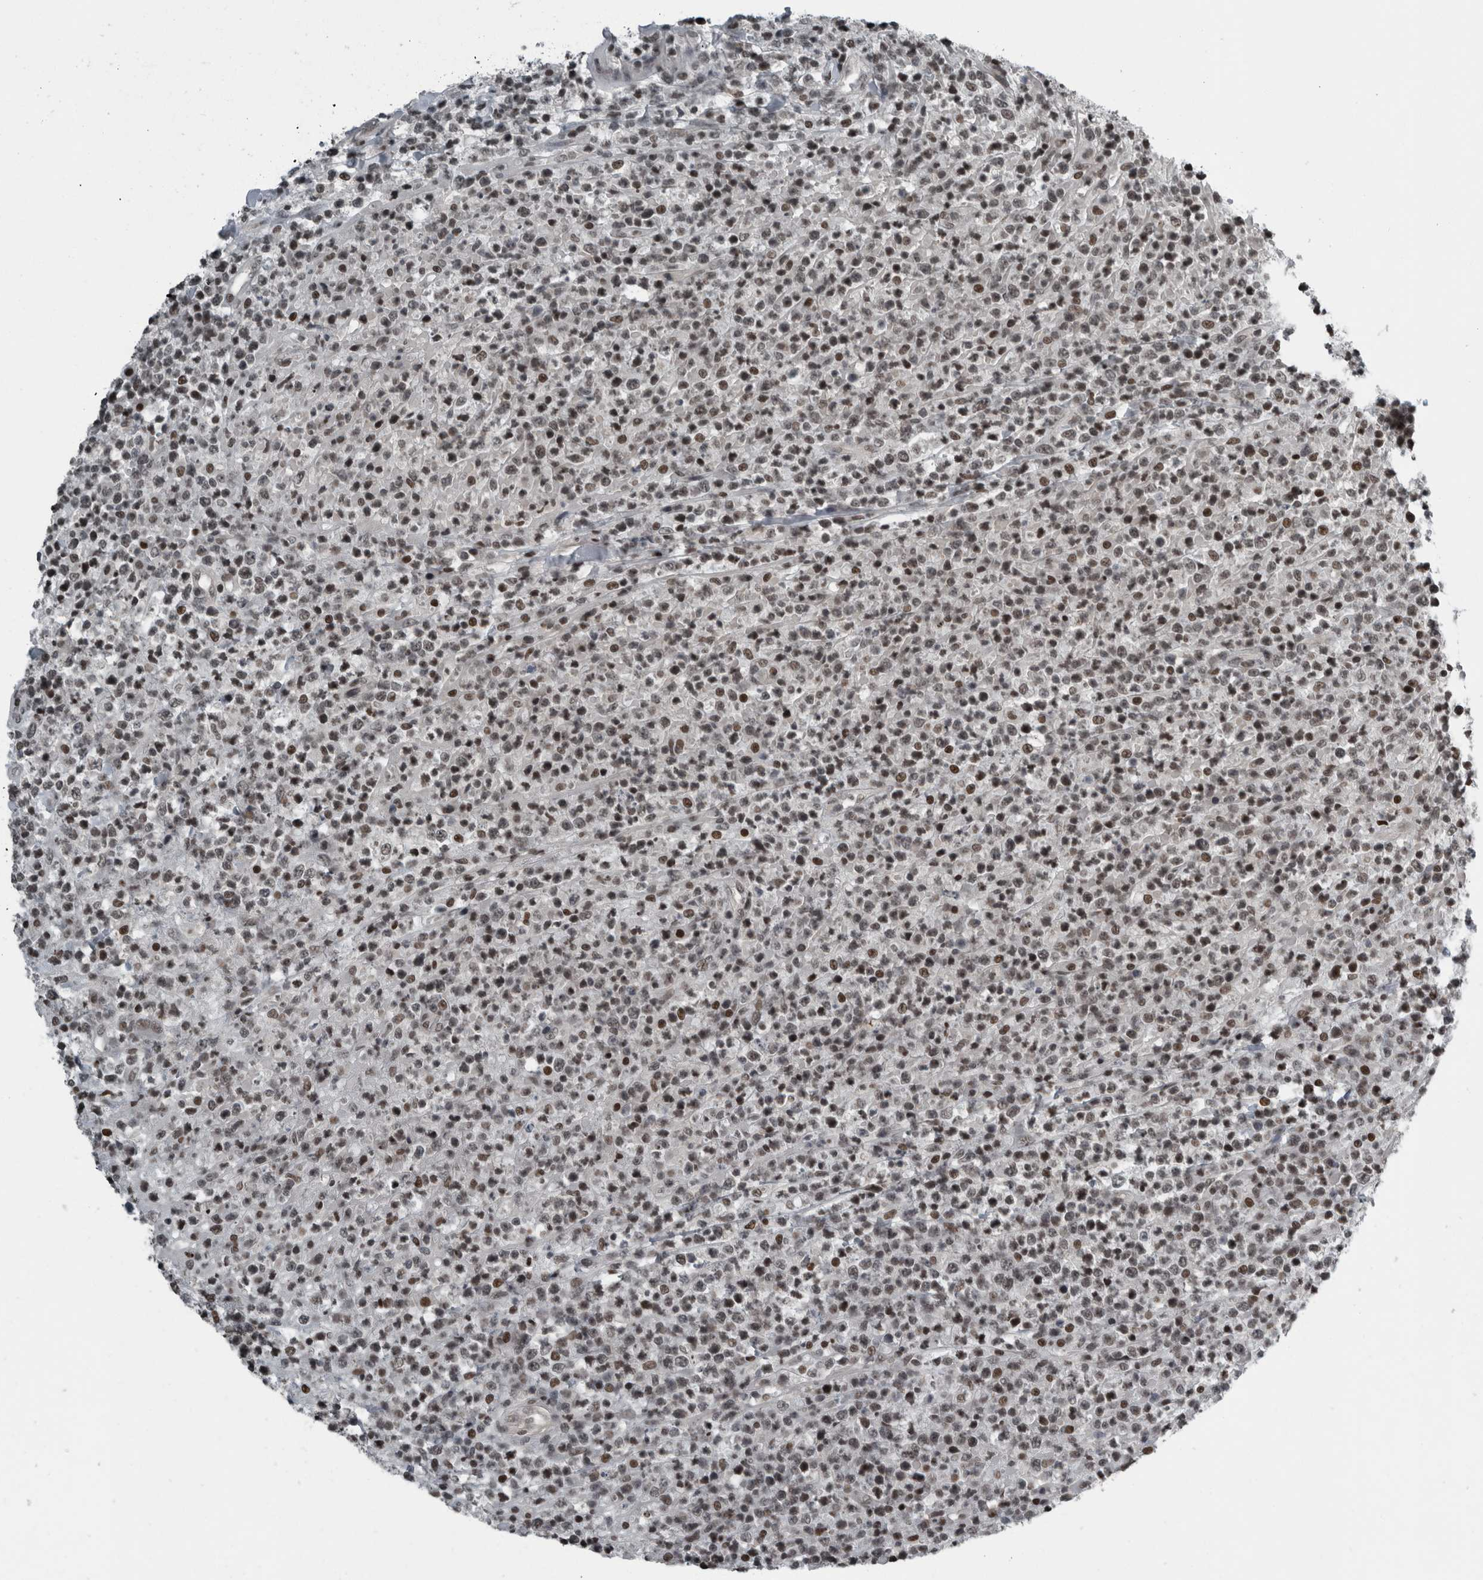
{"staining": {"intensity": "moderate", "quantity": ">75%", "location": "nuclear"}, "tissue": "lymphoma", "cell_type": "Tumor cells", "image_type": "cancer", "snomed": [{"axis": "morphology", "description": "Malignant lymphoma, non-Hodgkin's type, High grade"}, {"axis": "topography", "description": "Colon"}], "caption": "Immunohistochemical staining of human lymphoma displays medium levels of moderate nuclear protein staining in about >75% of tumor cells.", "gene": "UNC50", "patient": {"sex": "female", "age": 53}}